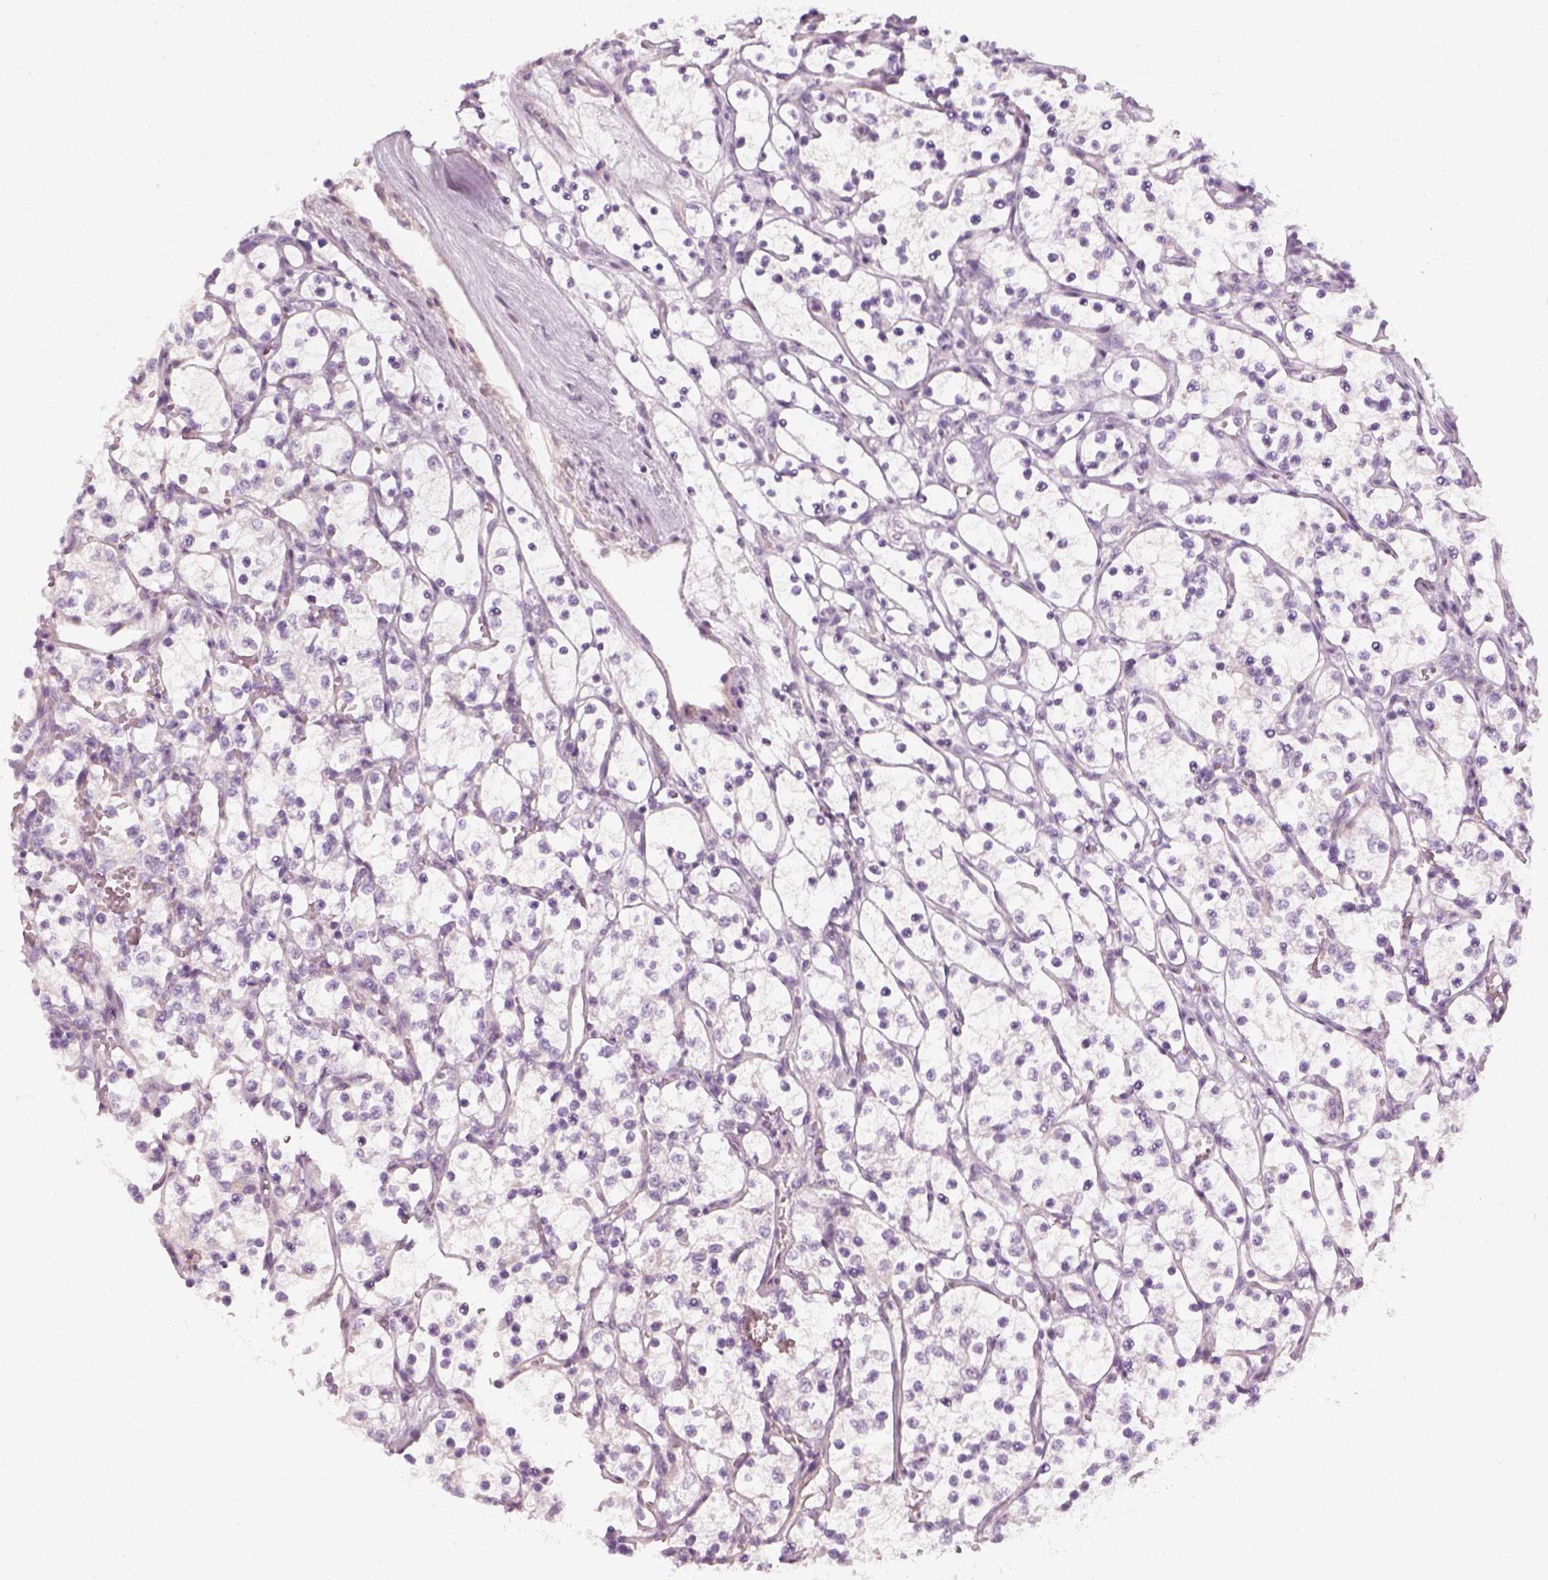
{"staining": {"intensity": "negative", "quantity": "none", "location": "none"}, "tissue": "renal cancer", "cell_type": "Tumor cells", "image_type": "cancer", "snomed": [{"axis": "morphology", "description": "Adenocarcinoma, NOS"}, {"axis": "topography", "description": "Kidney"}], "caption": "The immunohistochemistry image has no significant staining in tumor cells of adenocarcinoma (renal) tissue. The staining is performed using DAB brown chromogen with nuclei counter-stained in using hematoxylin.", "gene": "PRAME", "patient": {"sex": "female", "age": 69}}